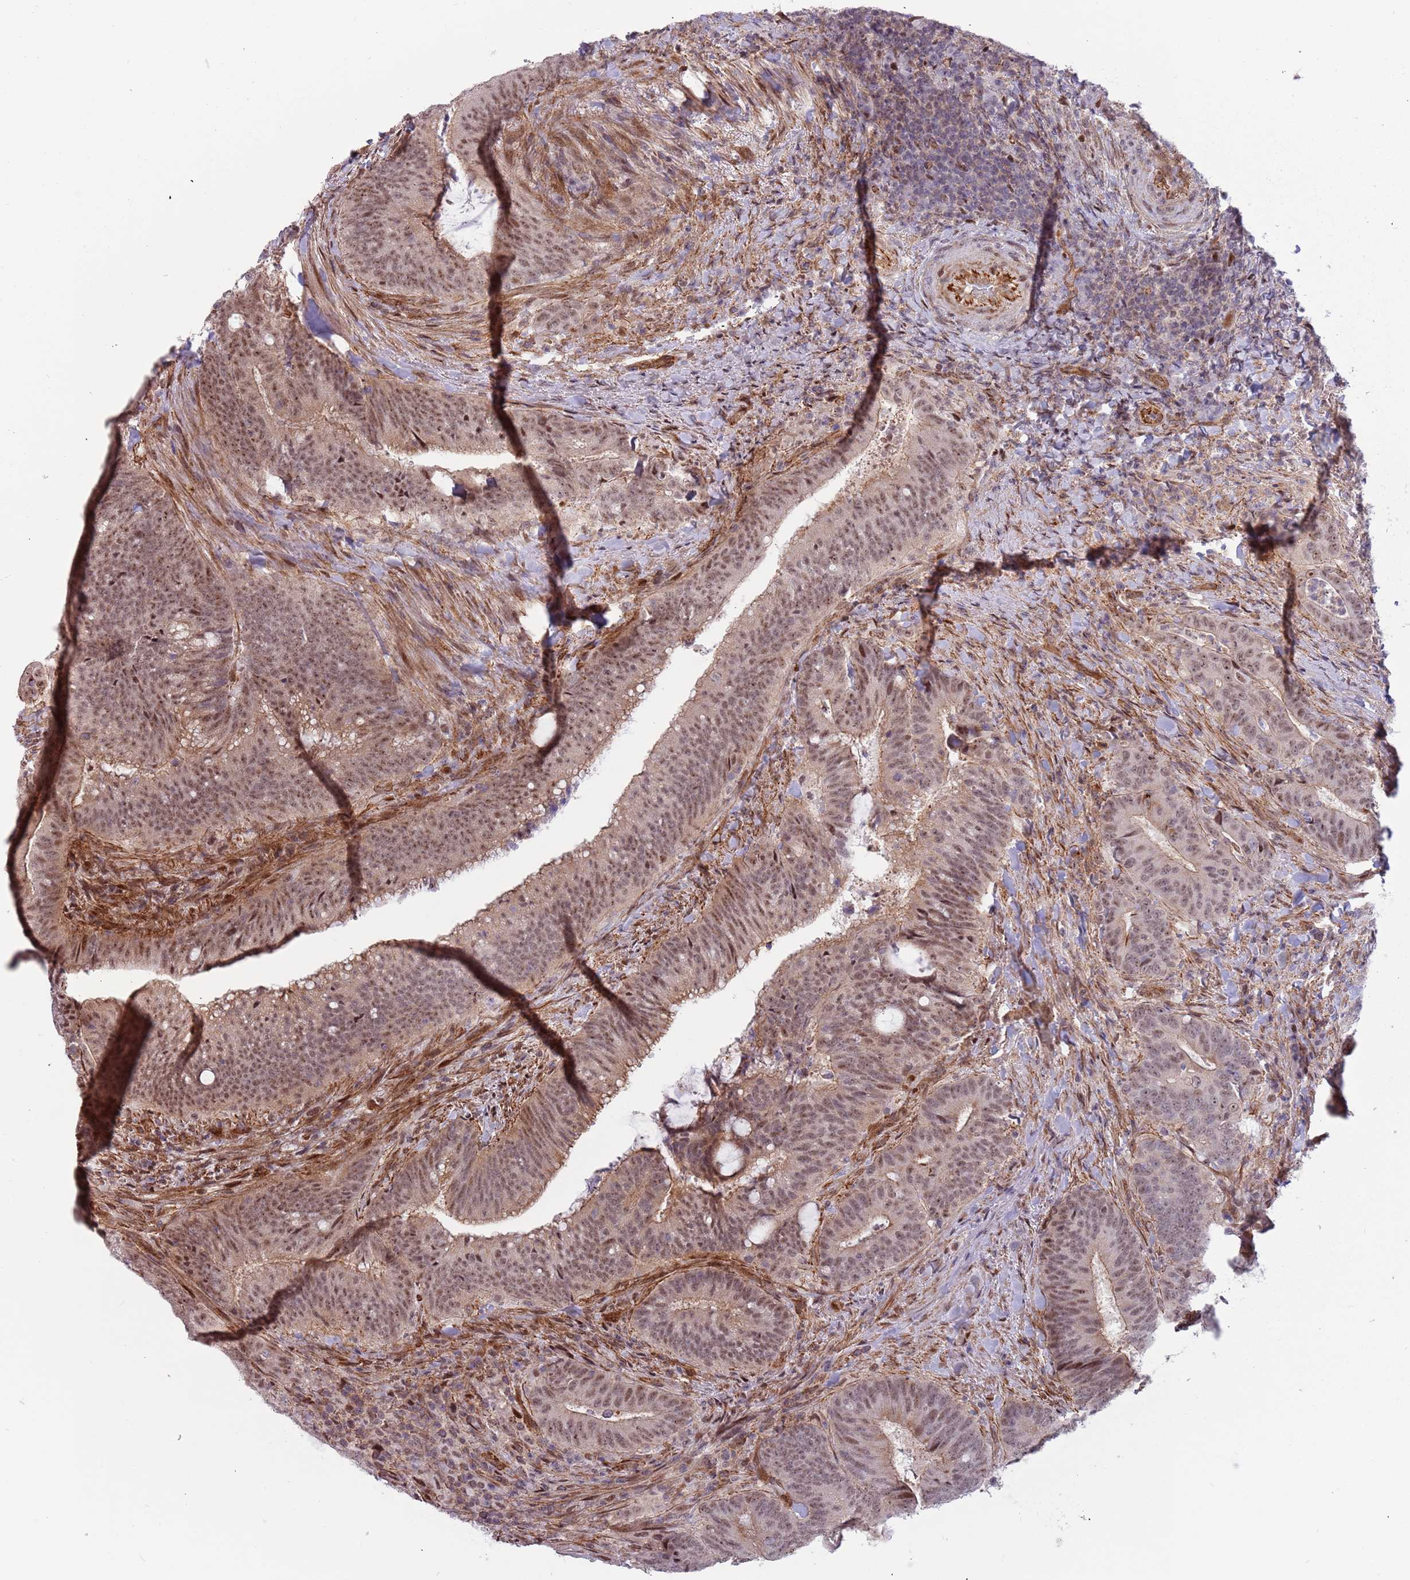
{"staining": {"intensity": "moderate", "quantity": ">75%", "location": "nuclear"}, "tissue": "colorectal cancer", "cell_type": "Tumor cells", "image_type": "cancer", "snomed": [{"axis": "morphology", "description": "Adenocarcinoma, NOS"}, {"axis": "topography", "description": "Colon"}], "caption": "A photomicrograph of adenocarcinoma (colorectal) stained for a protein shows moderate nuclear brown staining in tumor cells.", "gene": "LRMDA", "patient": {"sex": "female", "age": 43}}